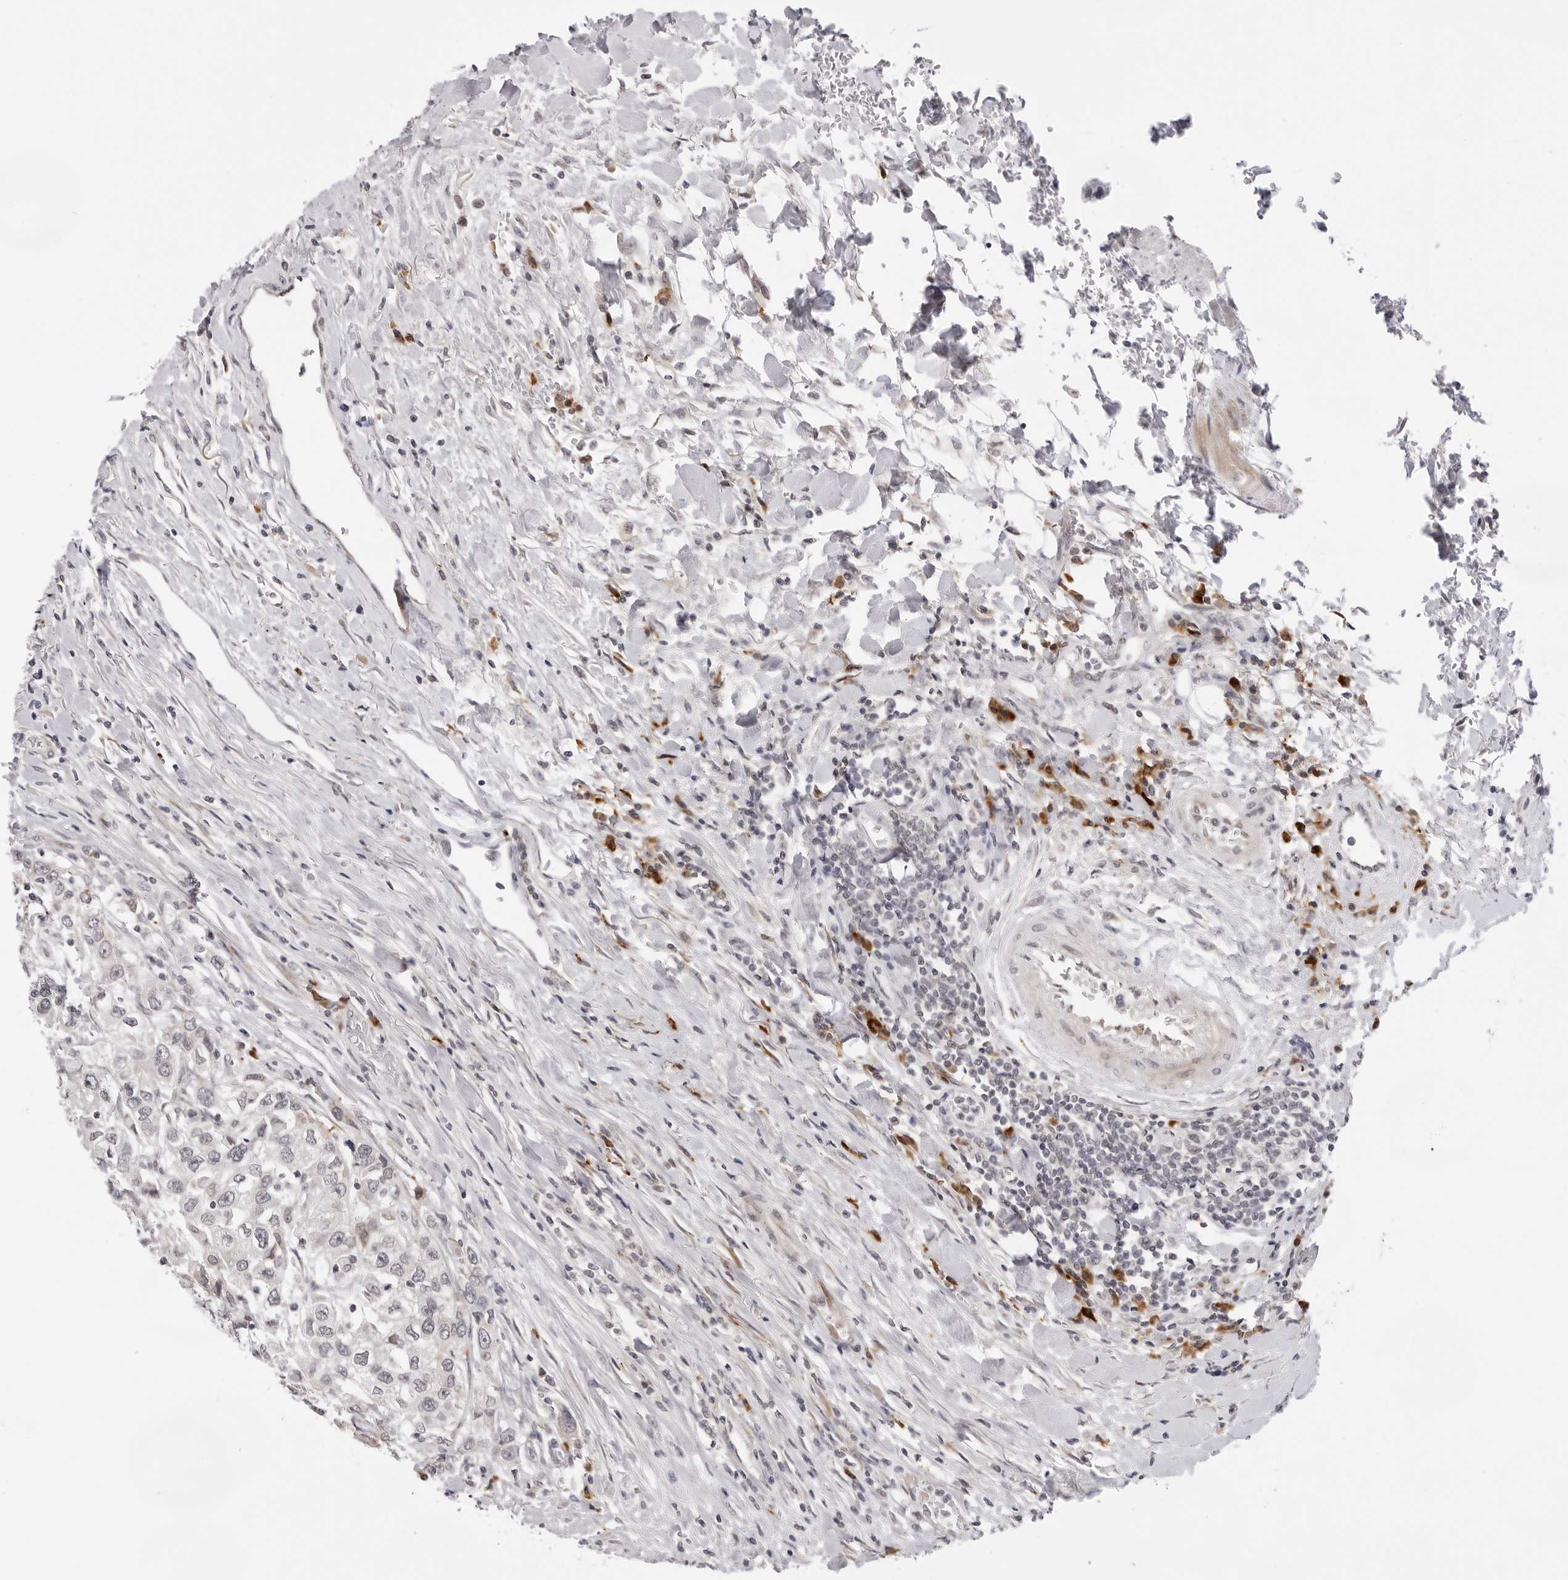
{"staining": {"intensity": "negative", "quantity": "none", "location": "none"}, "tissue": "urothelial cancer", "cell_type": "Tumor cells", "image_type": "cancer", "snomed": [{"axis": "morphology", "description": "Urothelial carcinoma, High grade"}, {"axis": "topography", "description": "Urinary bladder"}], "caption": "High magnification brightfield microscopy of urothelial cancer stained with DAB (brown) and counterstained with hematoxylin (blue): tumor cells show no significant positivity. (DAB (3,3'-diaminobenzidine) immunohistochemistry (IHC), high magnification).", "gene": "IL17RA", "patient": {"sex": "female", "age": 80}}